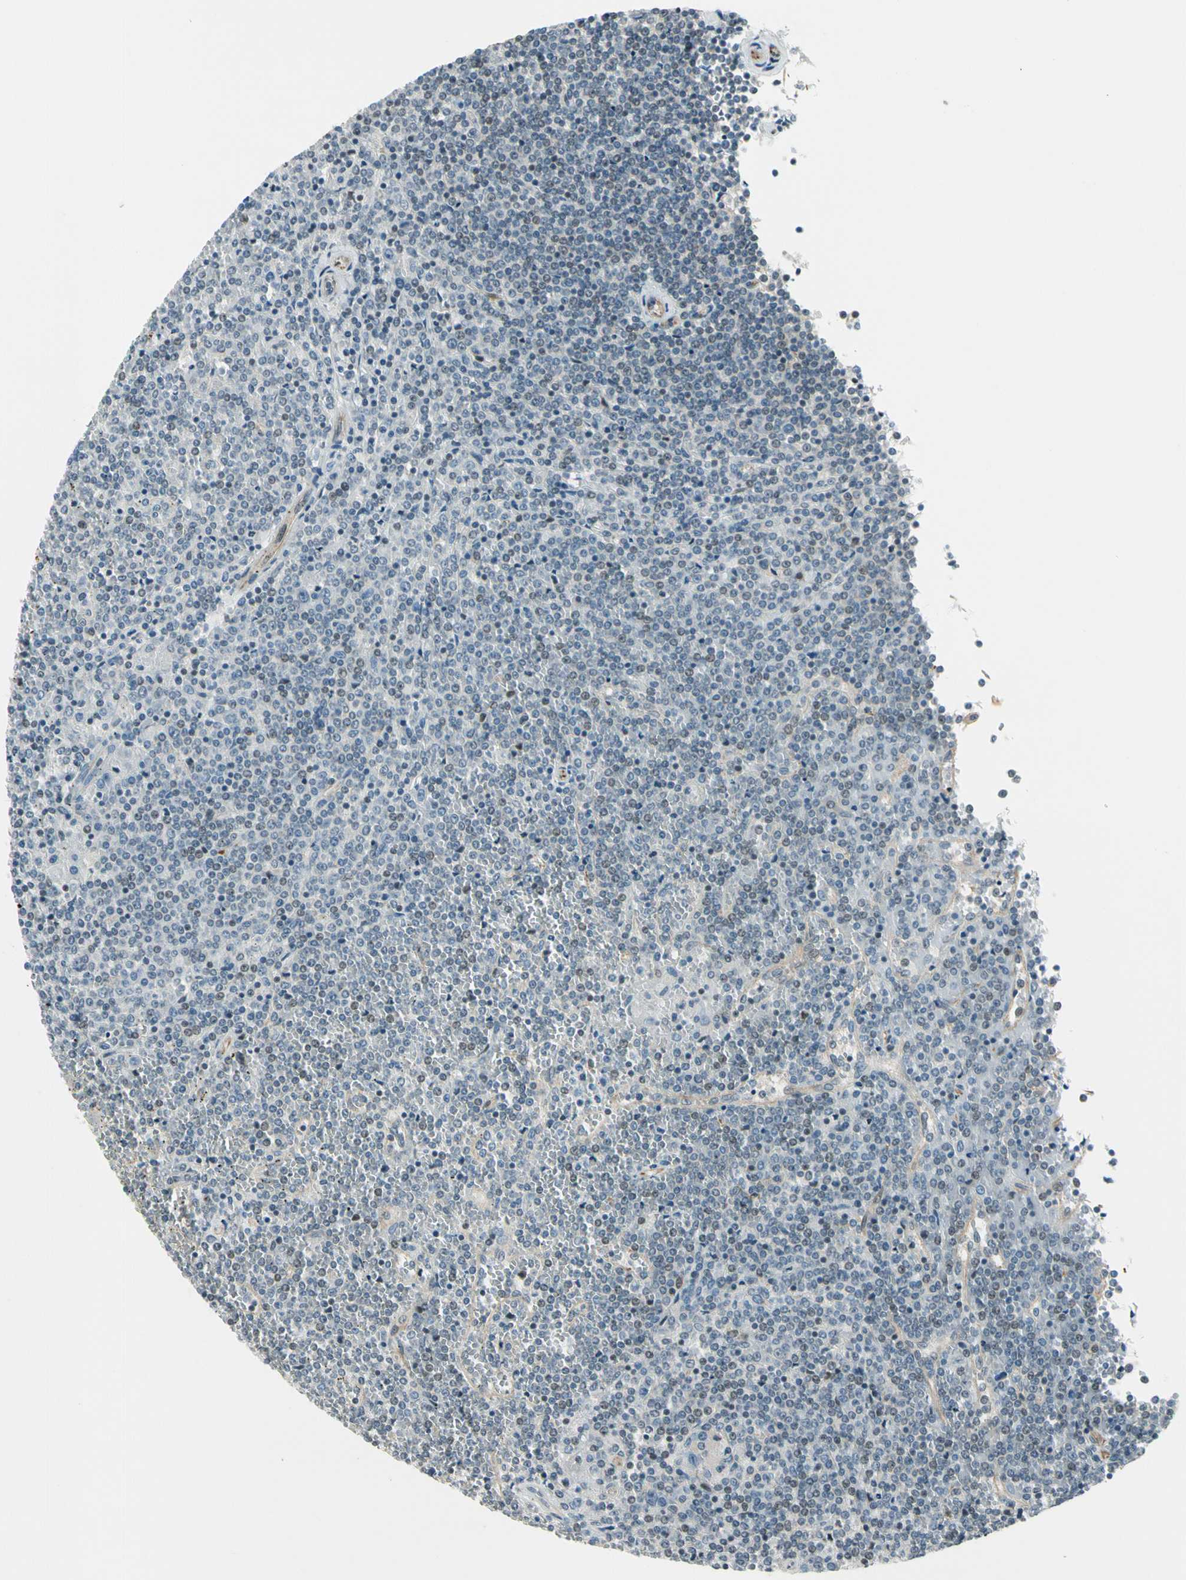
{"staining": {"intensity": "negative", "quantity": "none", "location": "none"}, "tissue": "lymphoma", "cell_type": "Tumor cells", "image_type": "cancer", "snomed": [{"axis": "morphology", "description": "Malignant lymphoma, non-Hodgkin's type, Low grade"}, {"axis": "topography", "description": "Spleen"}], "caption": "This histopathology image is of lymphoma stained with immunohistochemistry (IHC) to label a protein in brown with the nuclei are counter-stained blue. There is no expression in tumor cells. (DAB (3,3'-diaminobenzidine) immunohistochemistry with hematoxylin counter stain).", "gene": "SVBP", "patient": {"sex": "female", "age": 19}}